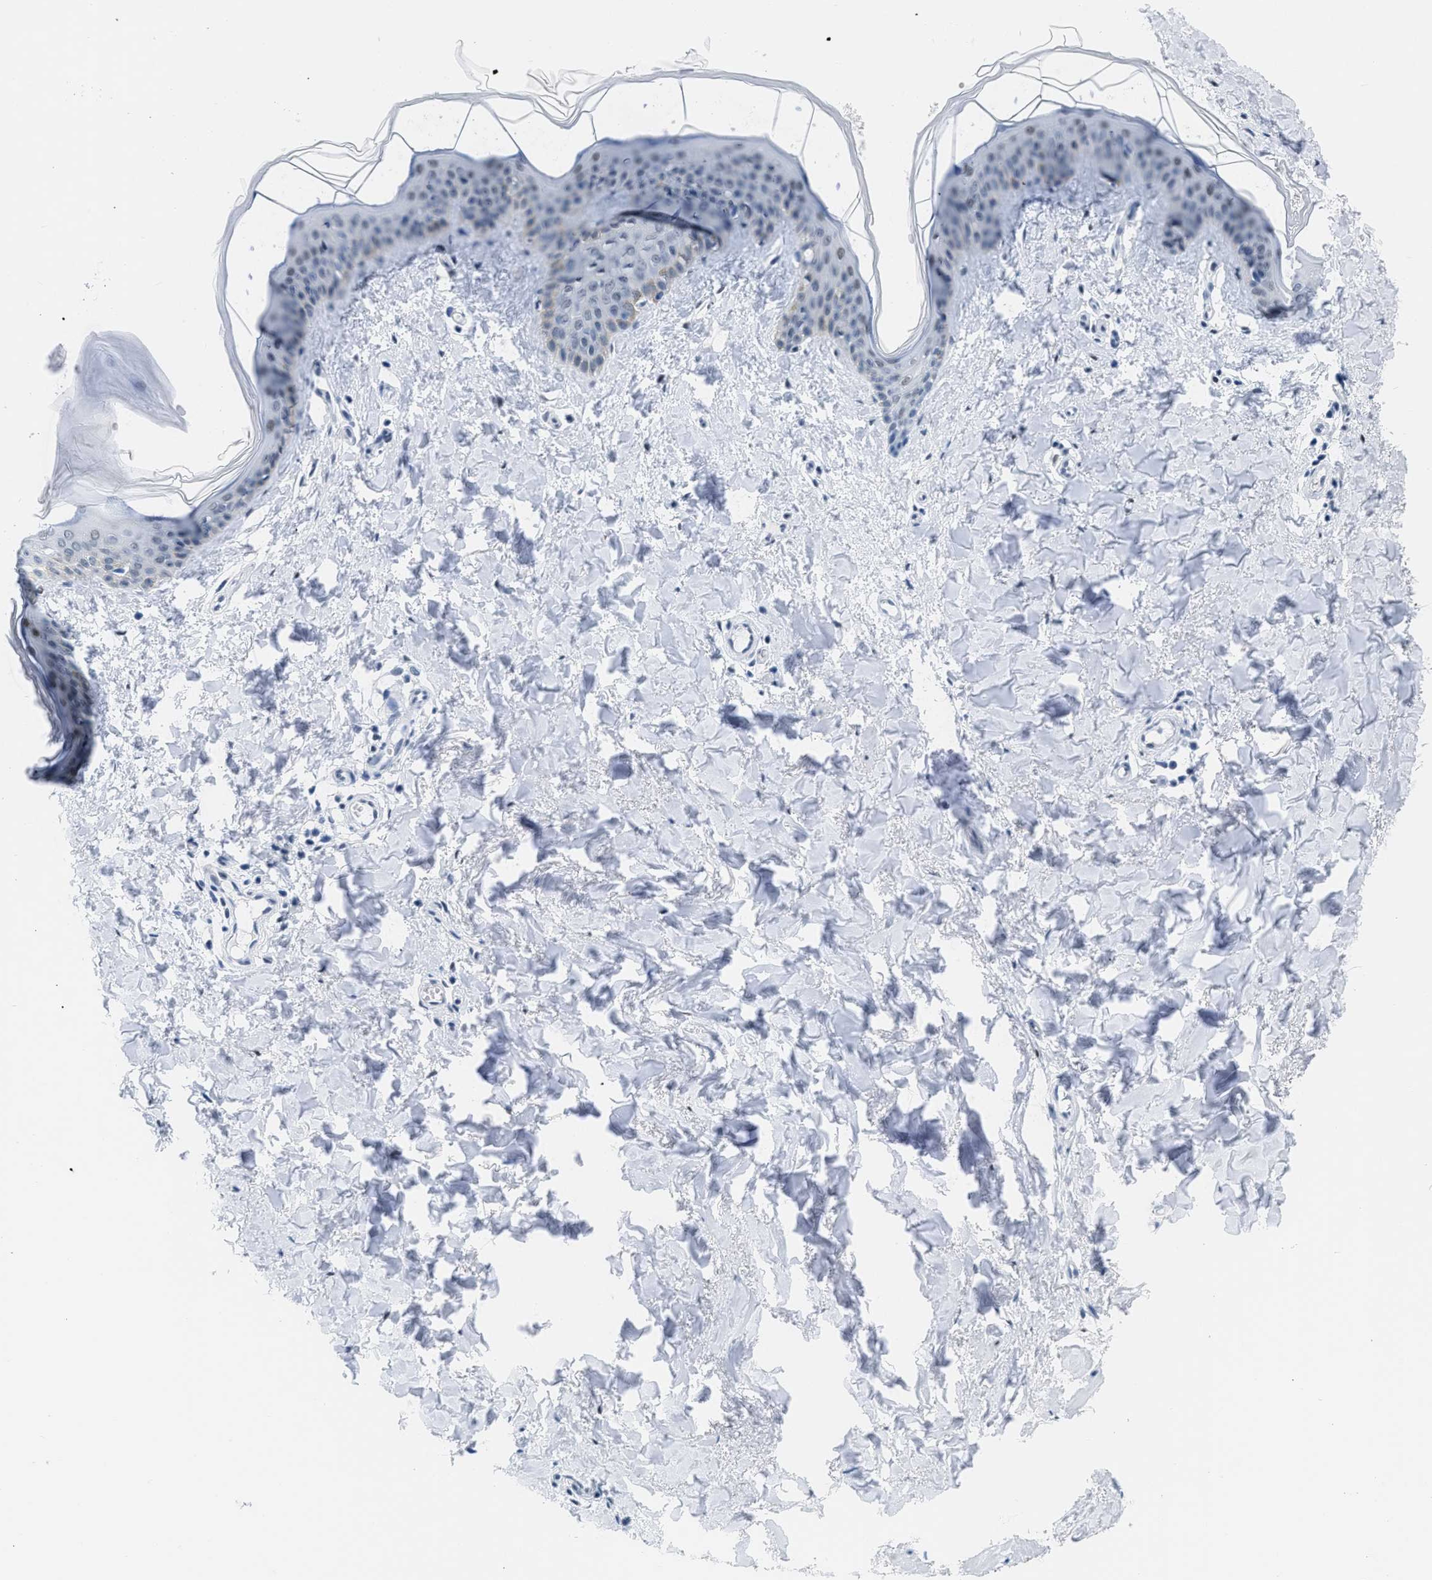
{"staining": {"intensity": "negative", "quantity": "none", "location": "none"}, "tissue": "skin", "cell_type": "Fibroblasts", "image_type": "normal", "snomed": [{"axis": "morphology", "description": "Normal tissue, NOS"}, {"axis": "topography", "description": "Skin"}], "caption": "This is a photomicrograph of IHC staining of benign skin, which shows no positivity in fibroblasts.", "gene": "CTBP1", "patient": {"sex": "female", "age": 17}}